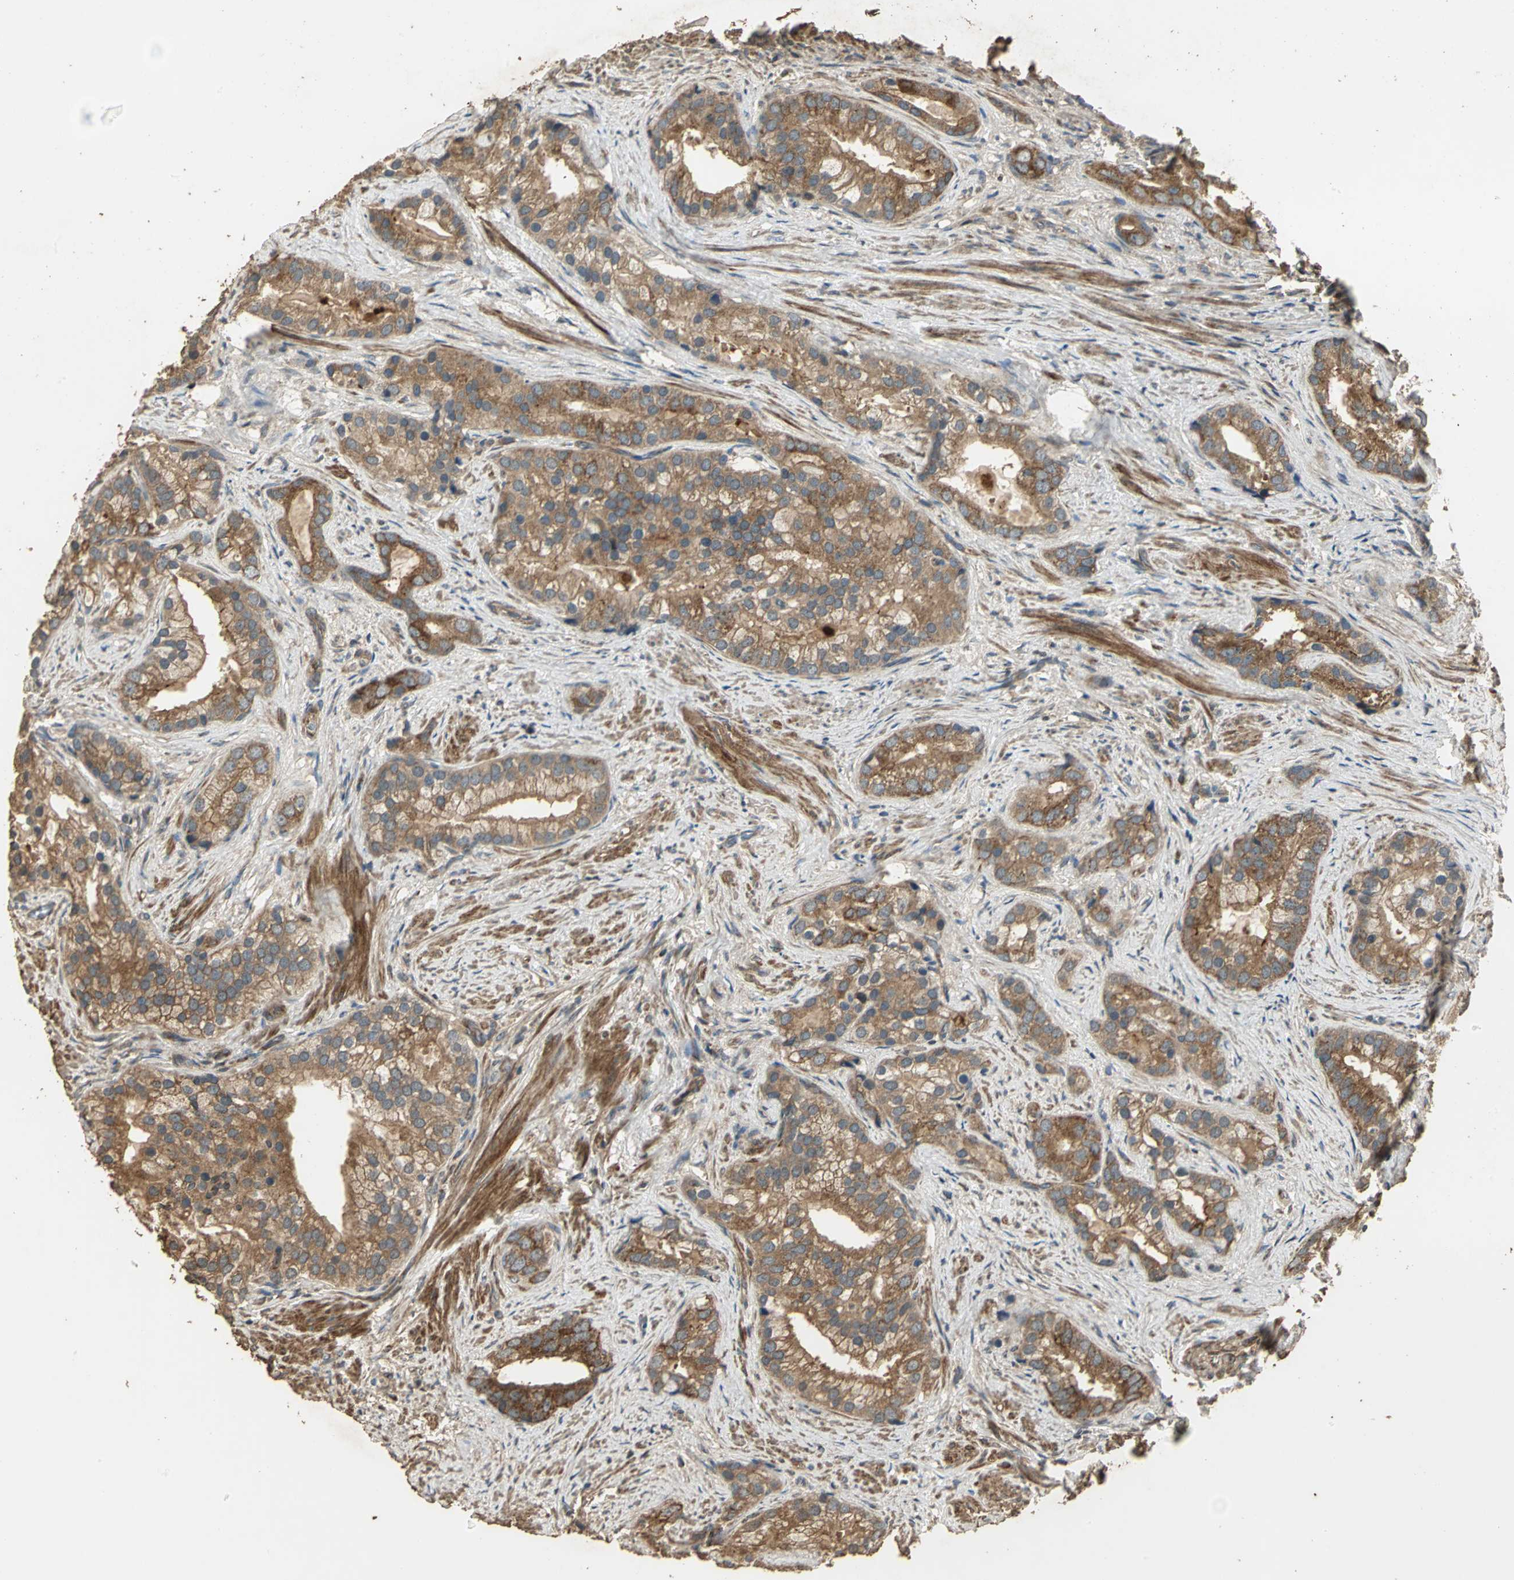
{"staining": {"intensity": "strong", "quantity": ">75%", "location": "cytoplasmic/membranous"}, "tissue": "prostate cancer", "cell_type": "Tumor cells", "image_type": "cancer", "snomed": [{"axis": "morphology", "description": "Adenocarcinoma, Low grade"}, {"axis": "topography", "description": "Prostate"}], "caption": "IHC photomicrograph of human prostate low-grade adenocarcinoma stained for a protein (brown), which demonstrates high levels of strong cytoplasmic/membranous expression in approximately >75% of tumor cells.", "gene": "KANK1", "patient": {"sex": "male", "age": 71}}